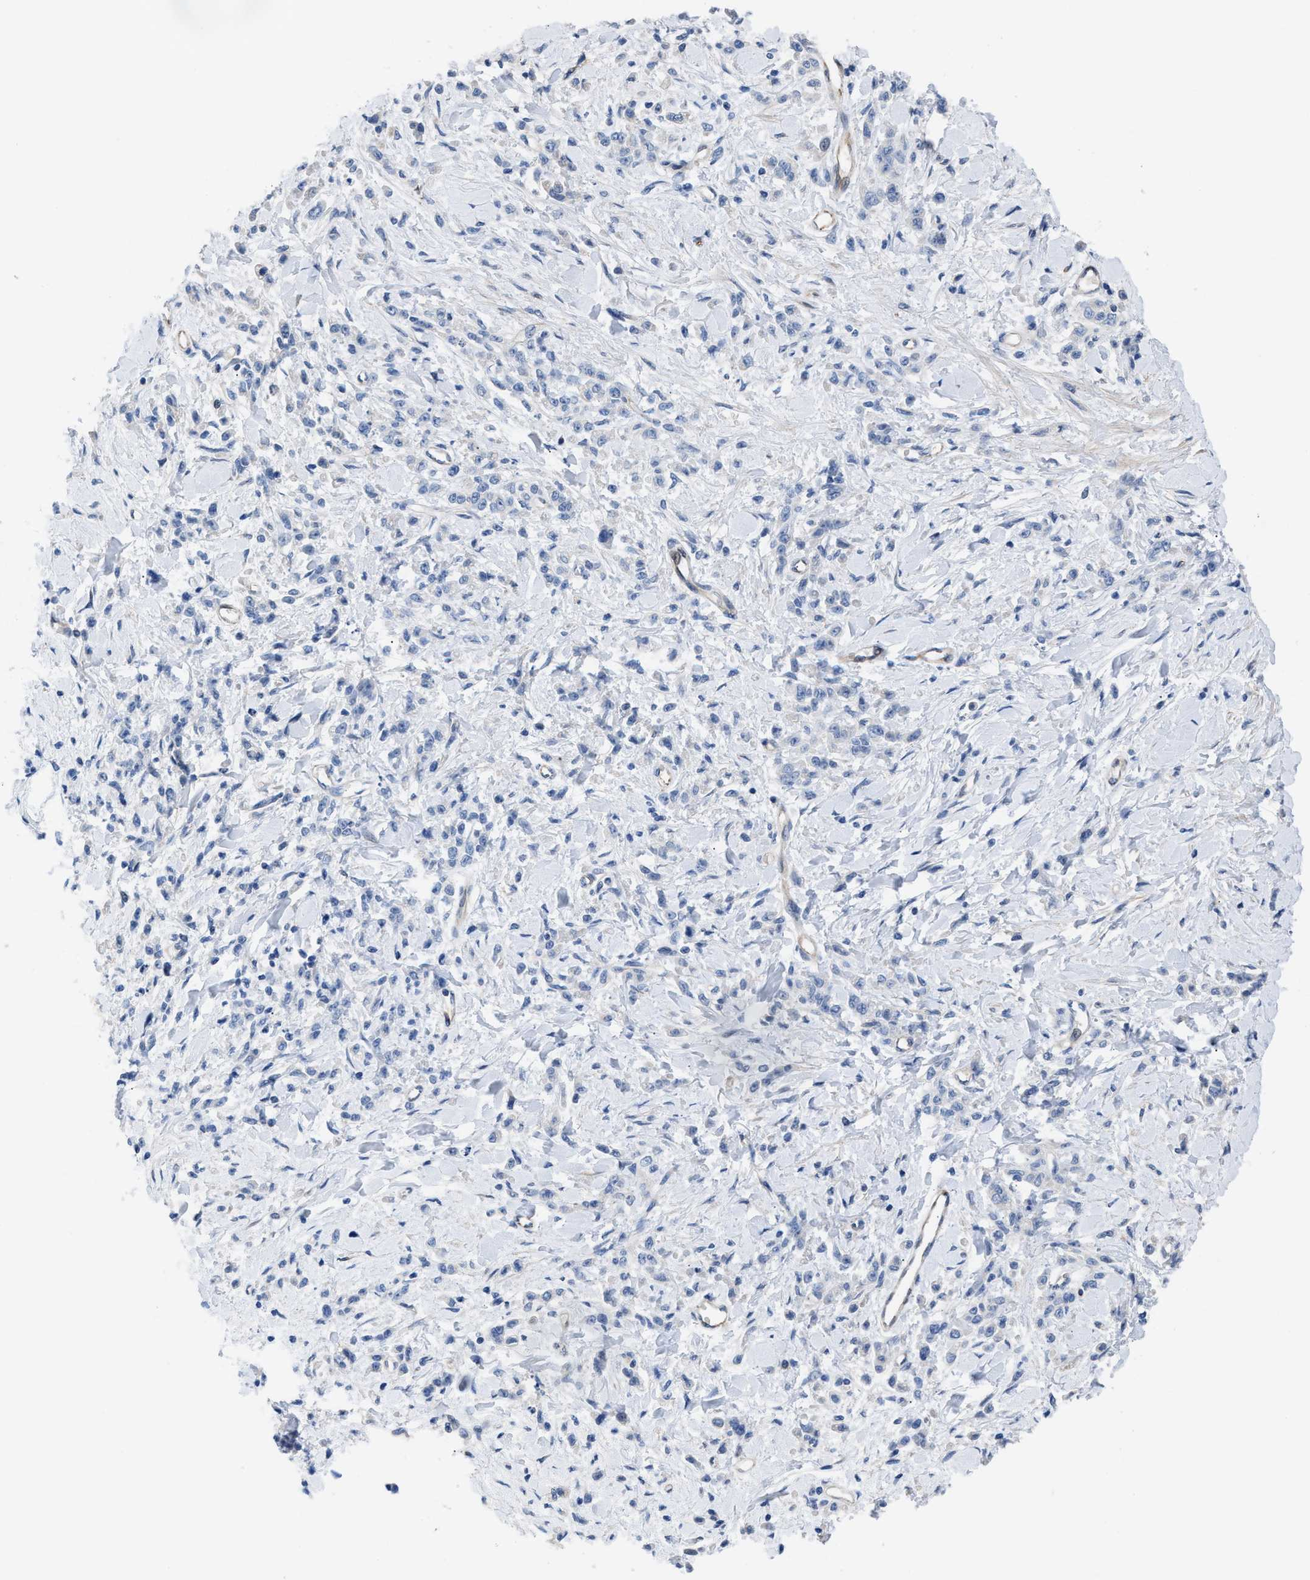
{"staining": {"intensity": "negative", "quantity": "none", "location": "none"}, "tissue": "stomach cancer", "cell_type": "Tumor cells", "image_type": "cancer", "snomed": [{"axis": "morphology", "description": "Normal tissue, NOS"}, {"axis": "morphology", "description": "Adenocarcinoma, NOS"}, {"axis": "topography", "description": "Stomach"}], "caption": "Histopathology image shows no protein expression in tumor cells of stomach adenocarcinoma tissue.", "gene": "TFPI", "patient": {"sex": "male", "age": 82}}